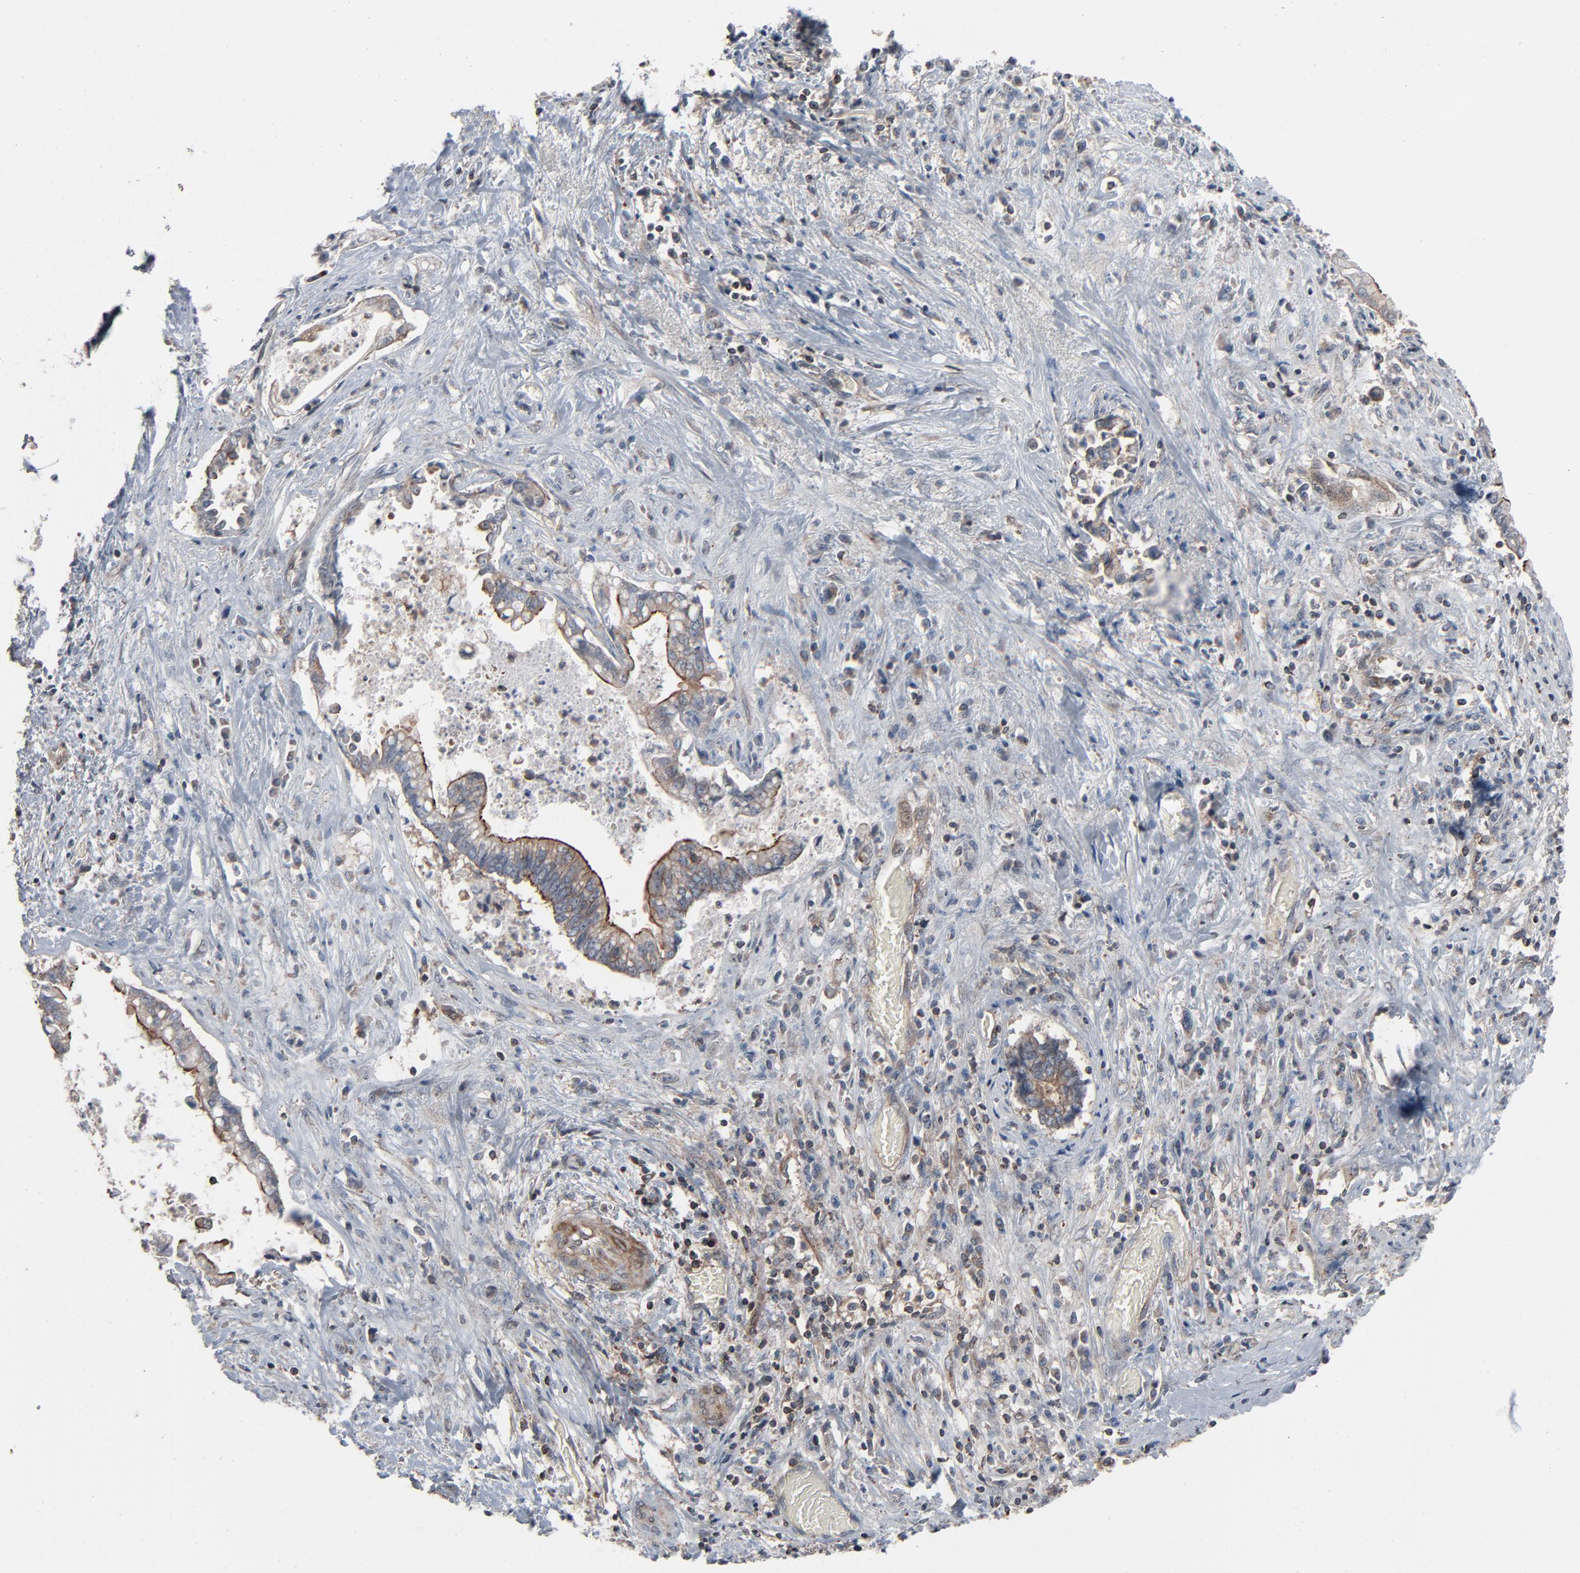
{"staining": {"intensity": "moderate", "quantity": ">75%", "location": "cytoplasmic/membranous"}, "tissue": "liver cancer", "cell_type": "Tumor cells", "image_type": "cancer", "snomed": [{"axis": "morphology", "description": "Cholangiocarcinoma"}, {"axis": "topography", "description": "Liver"}], "caption": "Human liver cancer stained with a protein marker demonstrates moderate staining in tumor cells.", "gene": "OPTN", "patient": {"sex": "male", "age": 57}}